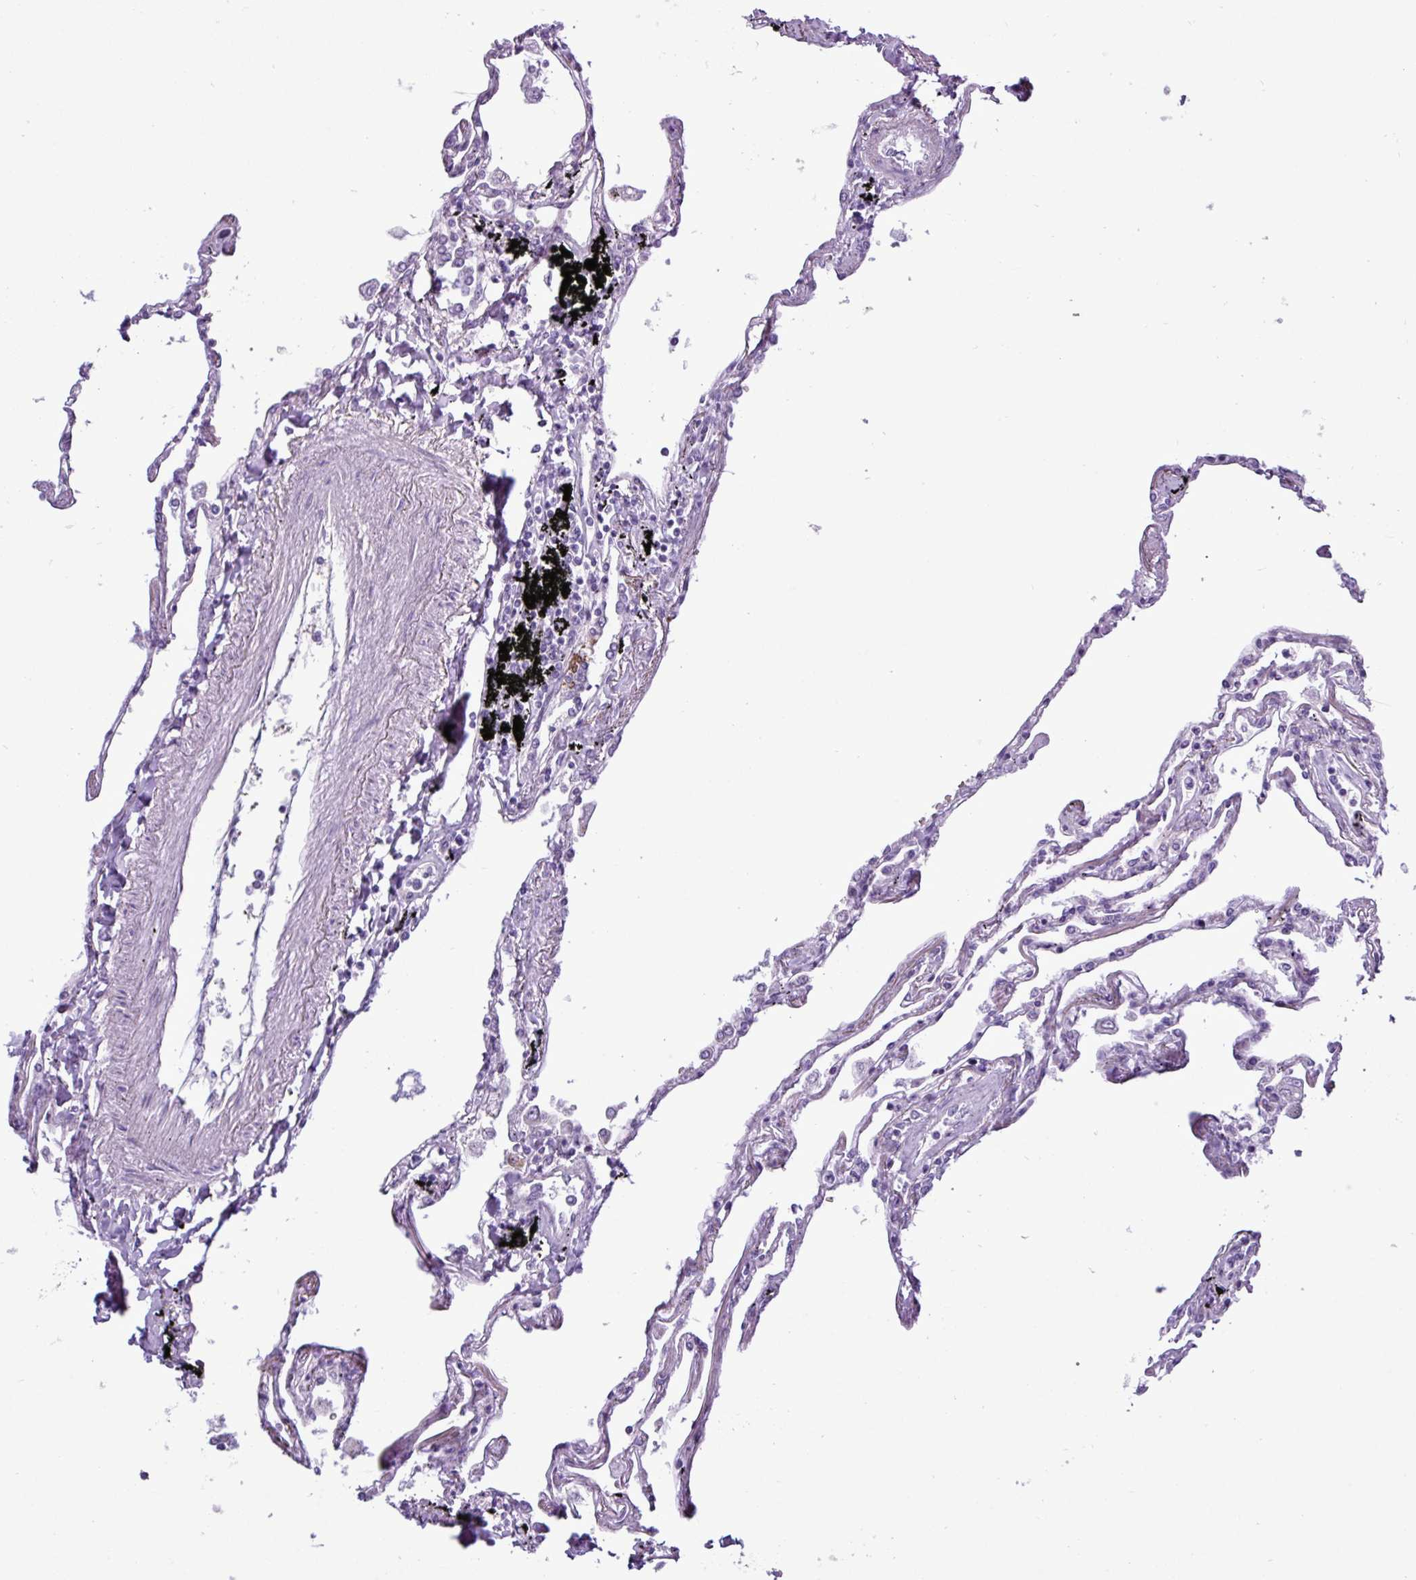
{"staining": {"intensity": "negative", "quantity": "none", "location": "none"}, "tissue": "lung", "cell_type": "Alveolar cells", "image_type": "normal", "snomed": [{"axis": "morphology", "description": "Normal tissue, NOS"}, {"axis": "topography", "description": "Lung"}], "caption": "Immunohistochemistry (IHC) of normal human lung reveals no expression in alveolar cells.", "gene": "ALDH3A1", "patient": {"sex": "female", "age": 67}}